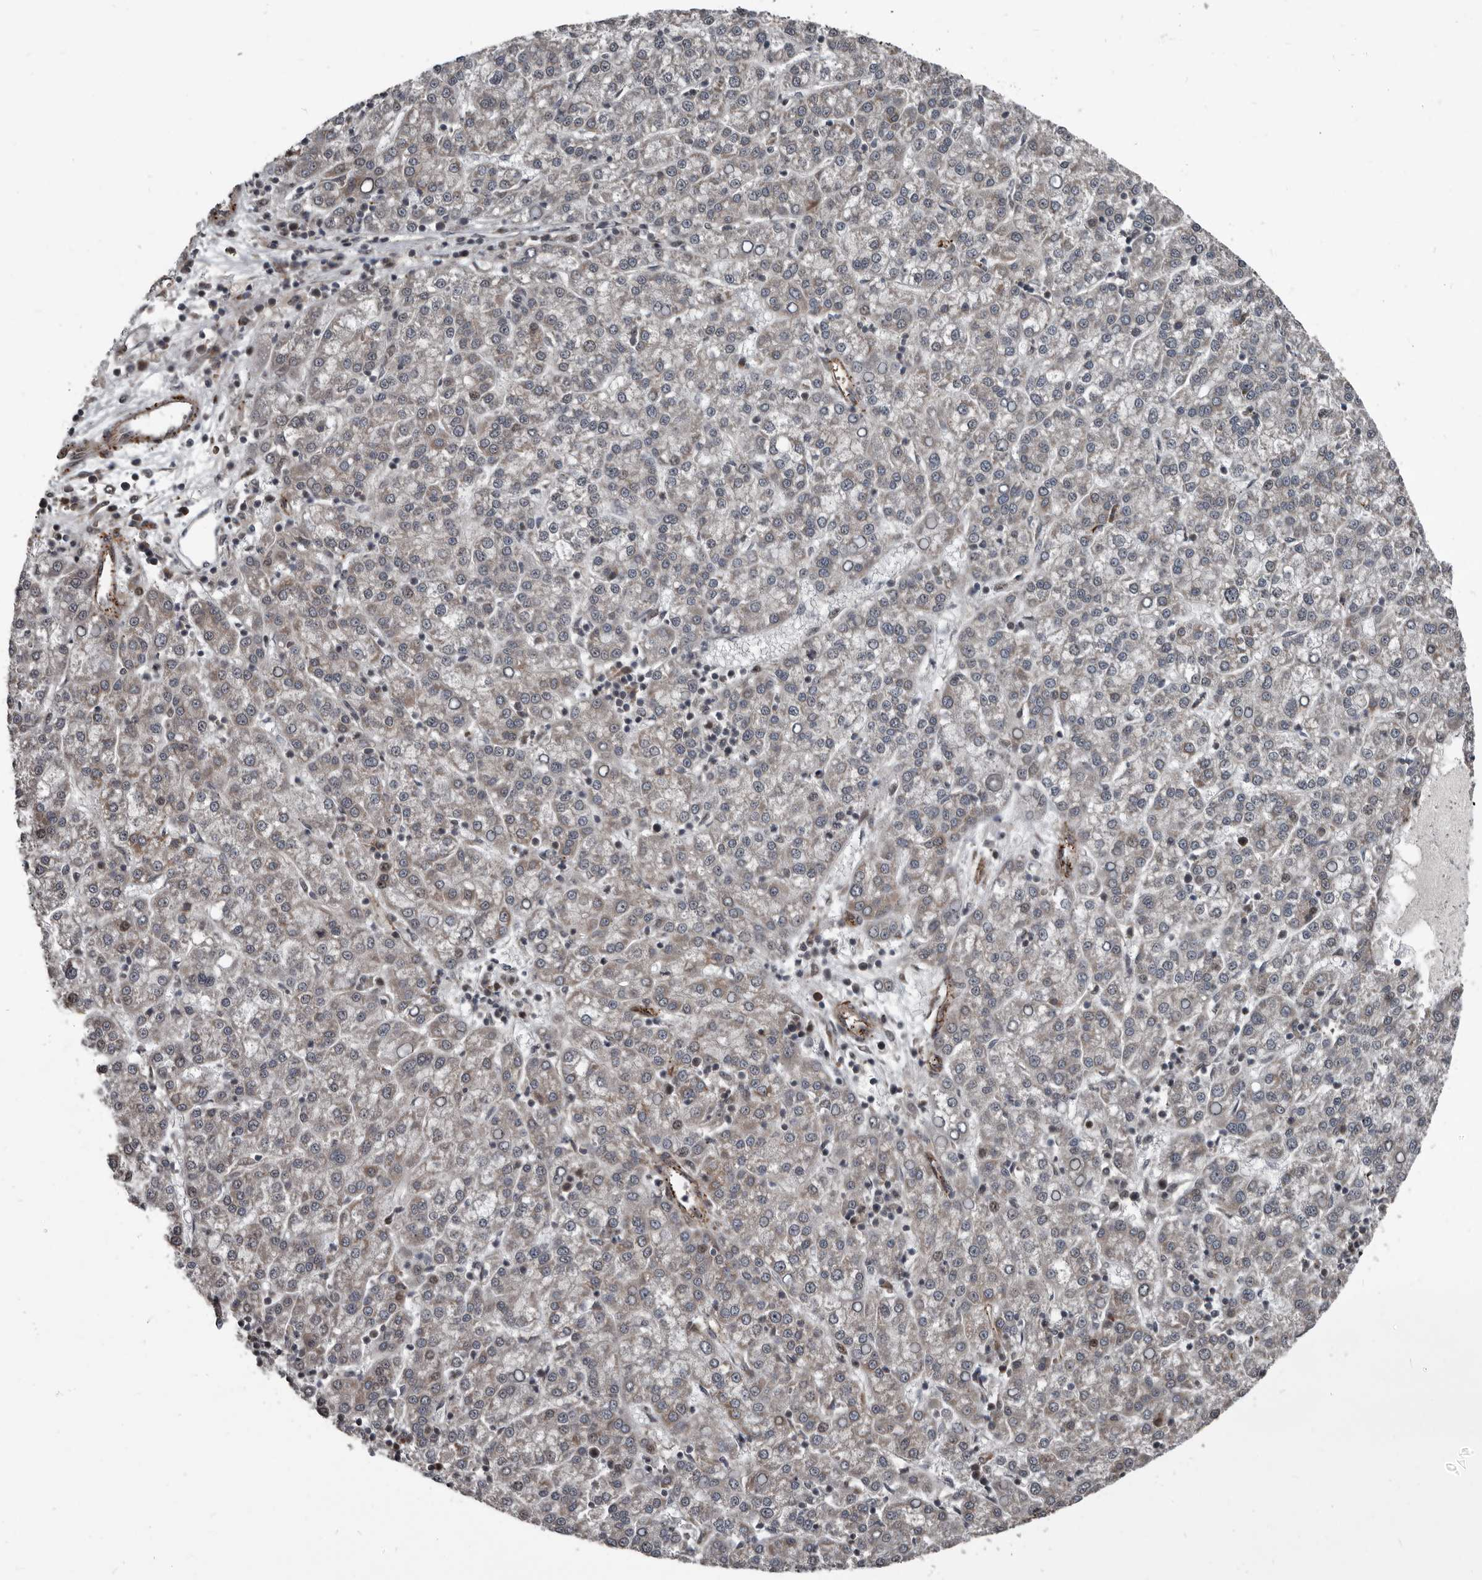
{"staining": {"intensity": "negative", "quantity": "none", "location": "none"}, "tissue": "liver cancer", "cell_type": "Tumor cells", "image_type": "cancer", "snomed": [{"axis": "morphology", "description": "Carcinoma, Hepatocellular, NOS"}, {"axis": "topography", "description": "Liver"}], "caption": "There is no significant staining in tumor cells of hepatocellular carcinoma (liver).", "gene": "CHD1L", "patient": {"sex": "female", "age": 58}}